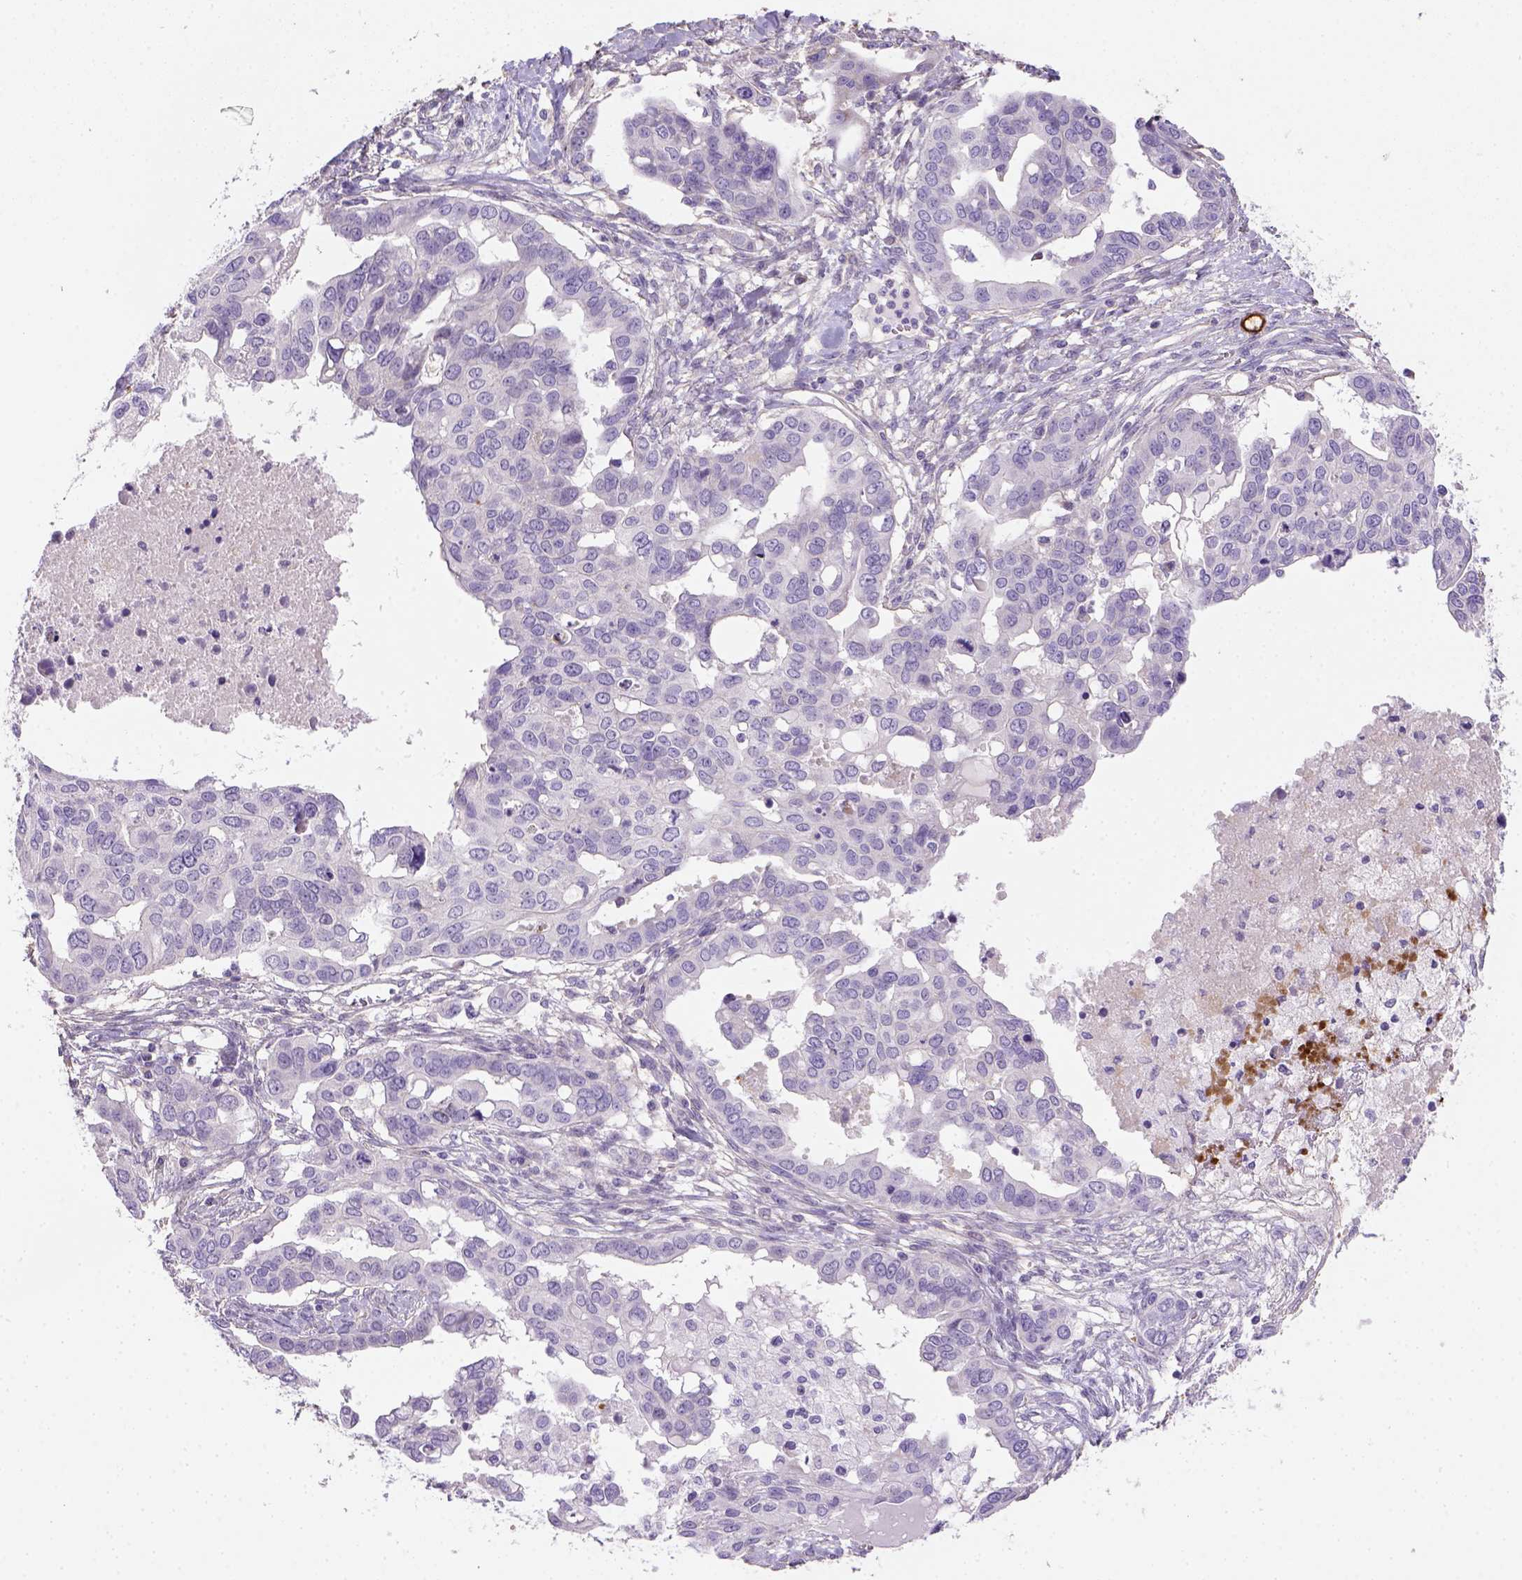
{"staining": {"intensity": "negative", "quantity": "none", "location": "none"}, "tissue": "ovarian cancer", "cell_type": "Tumor cells", "image_type": "cancer", "snomed": [{"axis": "morphology", "description": "Carcinoma, endometroid"}, {"axis": "topography", "description": "Ovary"}], "caption": "This histopathology image is of endometroid carcinoma (ovarian) stained with IHC to label a protein in brown with the nuclei are counter-stained blue. There is no expression in tumor cells.", "gene": "HTRA1", "patient": {"sex": "female", "age": 78}}